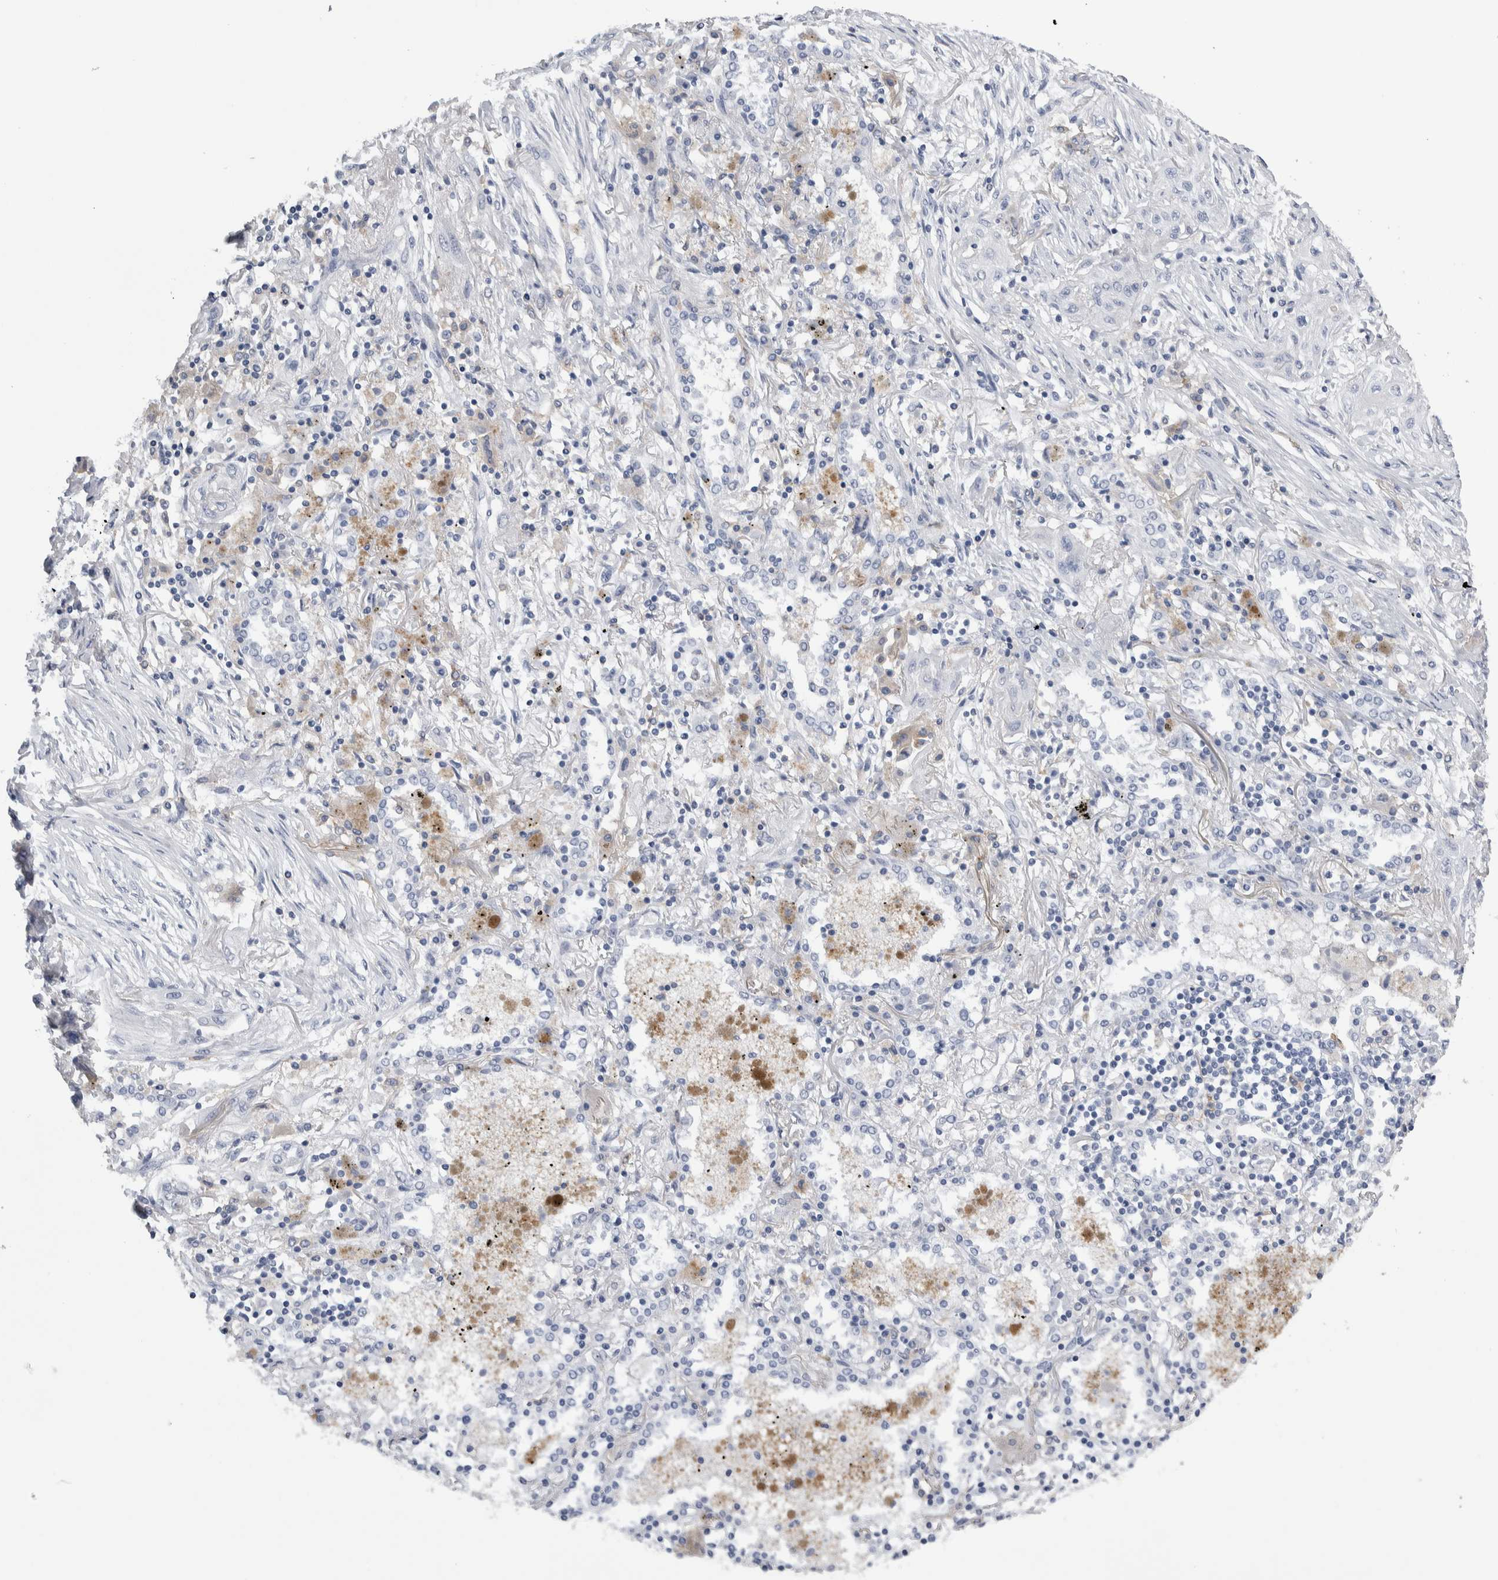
{"staining": {"intensity": "negative", "quantity": "none", "location": "none"}, "tissue": "lung cancer", "cell_type": "Tumor cells", "image_type": "cancer", "snomed": [{"axis": "morphology", "description": "Squamous cell carcinoma, NOS"}, {"axis": "topography", "description": "Lung"}], "caption": "Protein analysis of lung squamous cell carcinoma displays no significant positivity in tumor cells.", "gene": "SKAP2", "patient": {"sex": "female", "age": 47}}